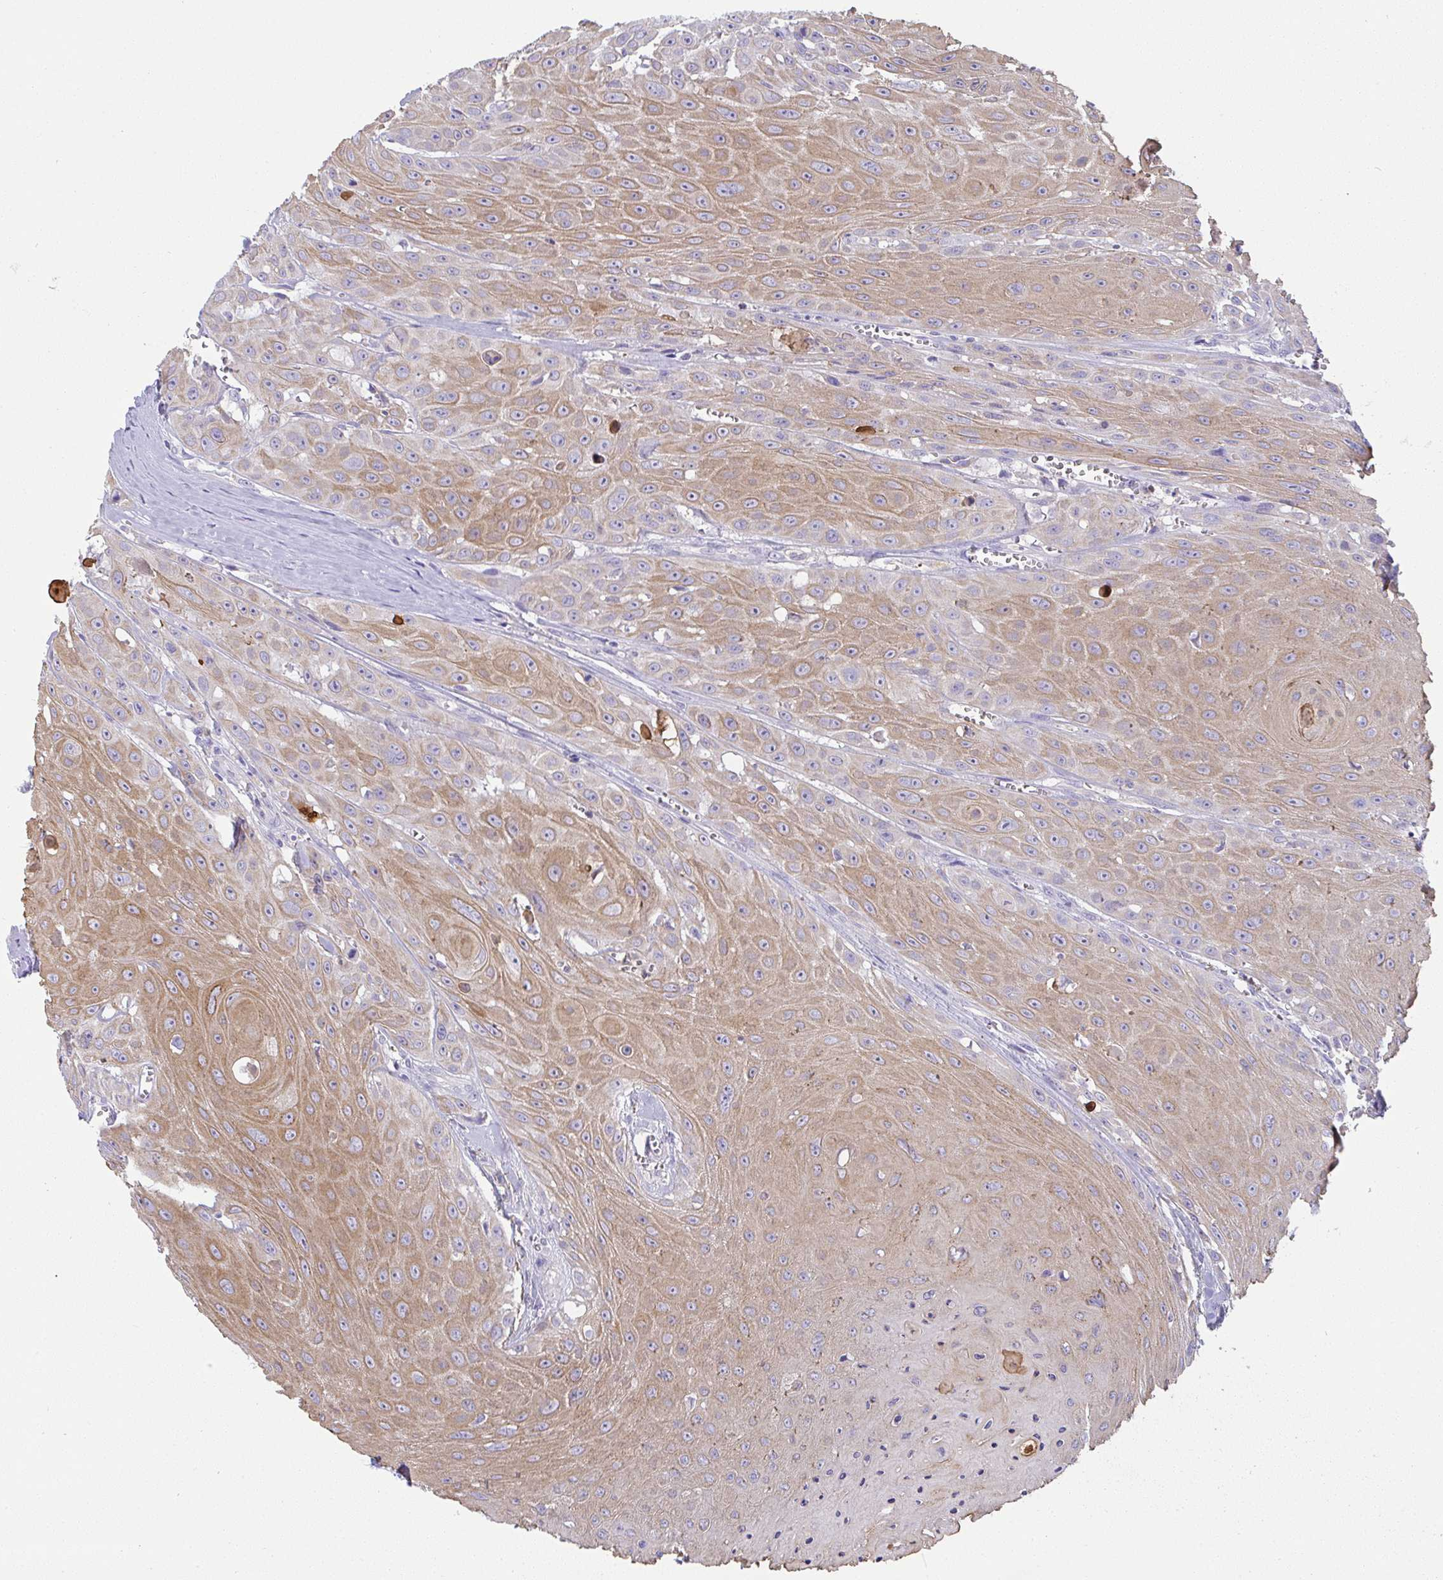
{"staining": {"intensity": "moderate", "quantity": ">75%", "location": "cytoplasmic/membranous"}, "tissue": "head and neck cancer", "cell_type": "Tumor cells", "image_type": "cancer", "snomed": [{"axis": "morphology", "description": "Squamous cell carcinoma, NOS"}, {"axis": "topography", "description": "Oral tissue"}, {"axis": "topography", "description": "Head-Neck"}], "caption": "Moderate cytoplasmic/membranous staining for a protein is seen in about >75% of tumor cells of squamous cell carcinoma (head and neck) using immunohistochemistry (IHC).", "gene": "TNFAIP8", "patient": {"sex": "male", "age": 81}}